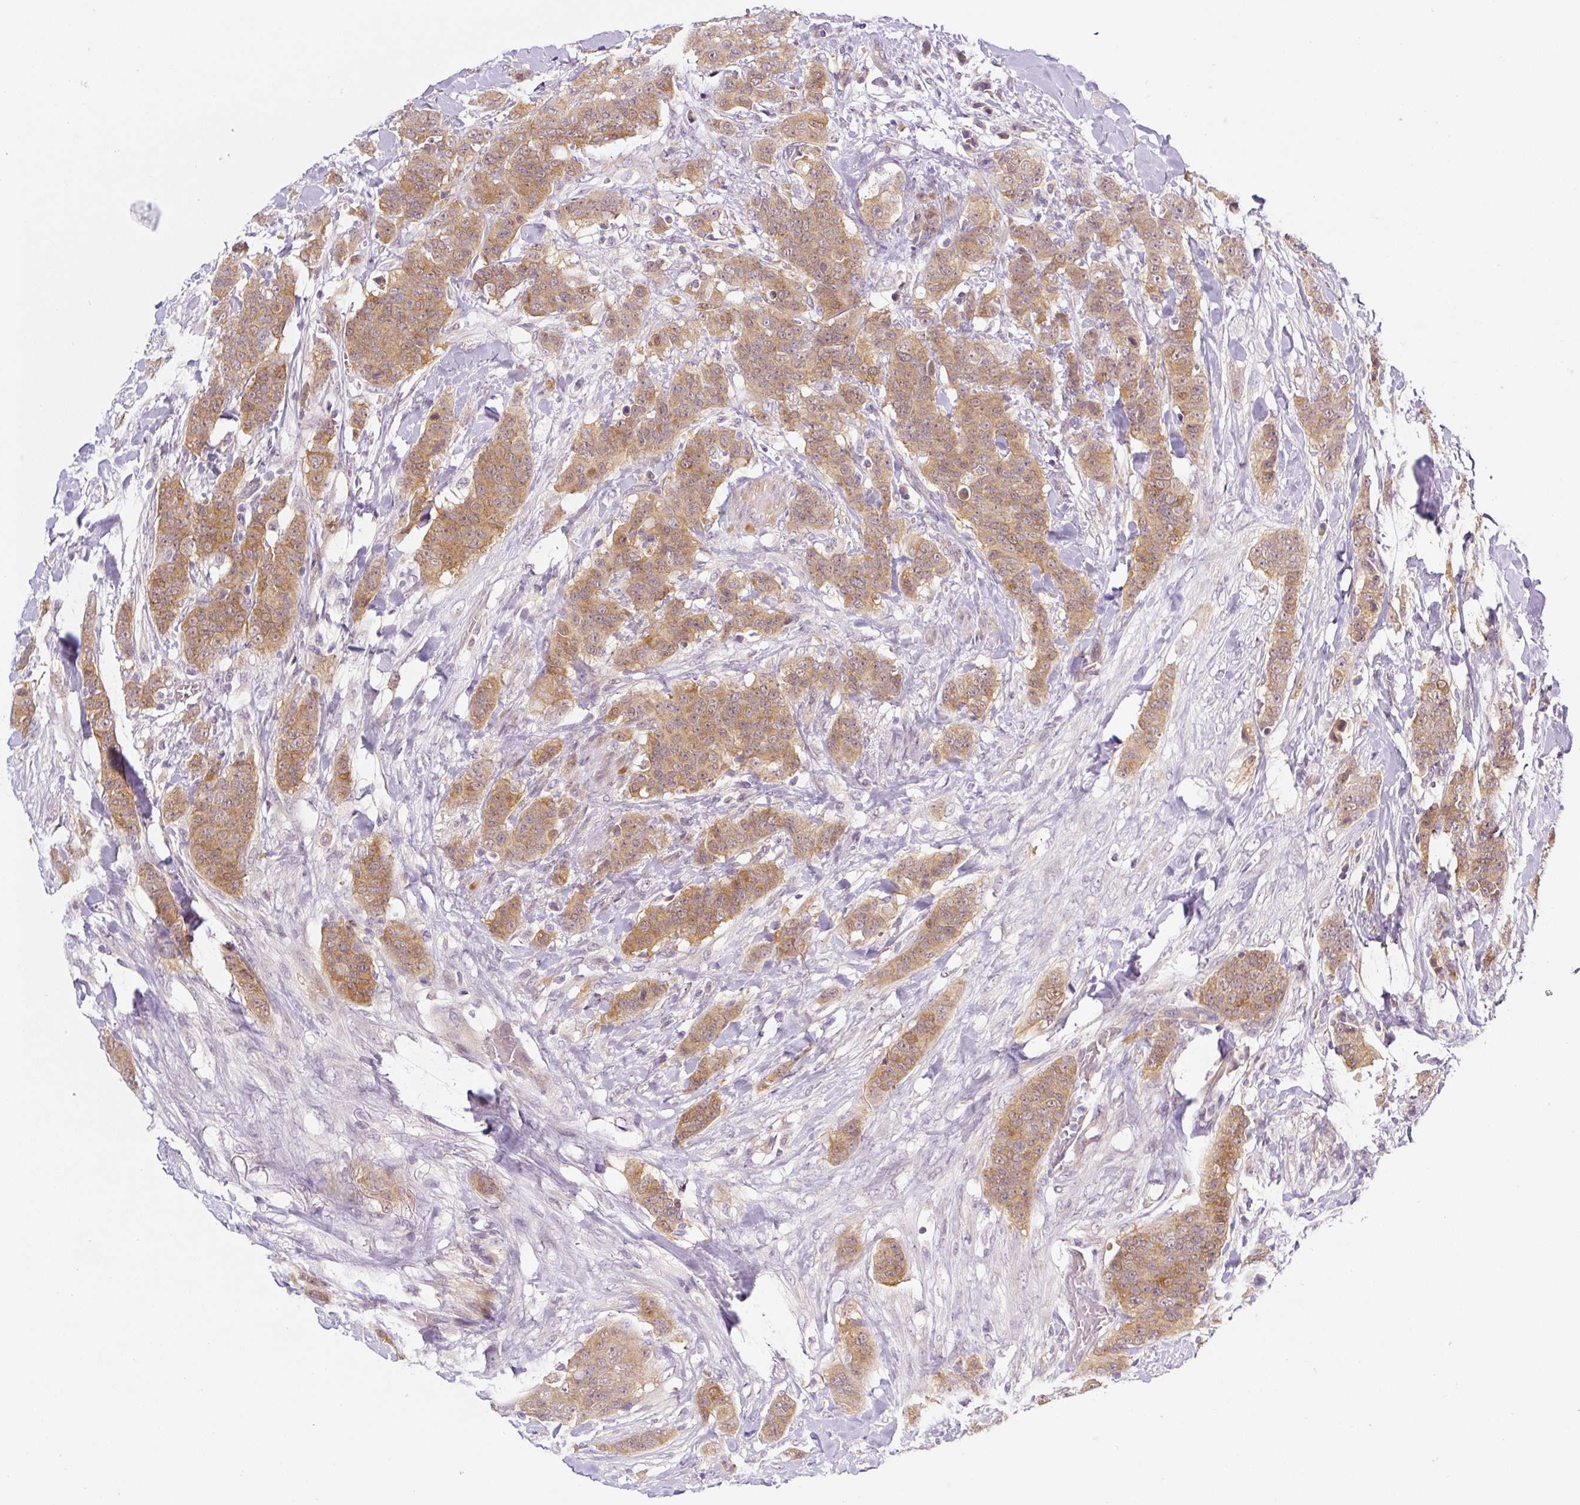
{"staining": {"intensity": "moderate", "quantity": ">75%", "location": "cytoplasmic/membranous"}, "tissue": "breast cancer", "cell_type": "Tumor cells", "image_type": "cancer", "snomed": [{"axis": "morphology", "description": "Duct carcinoma"}, {"axis": "topography", "description": "Breast"}], "caption": "This micrograph displays IHC staining of breast intraductal carcinoma, with medium moderate cytoplasmic/membranous staining in about >75% of tumor cells.", "gene": "PRKAA2", "patient": {"sex": "female", "age": 40}}